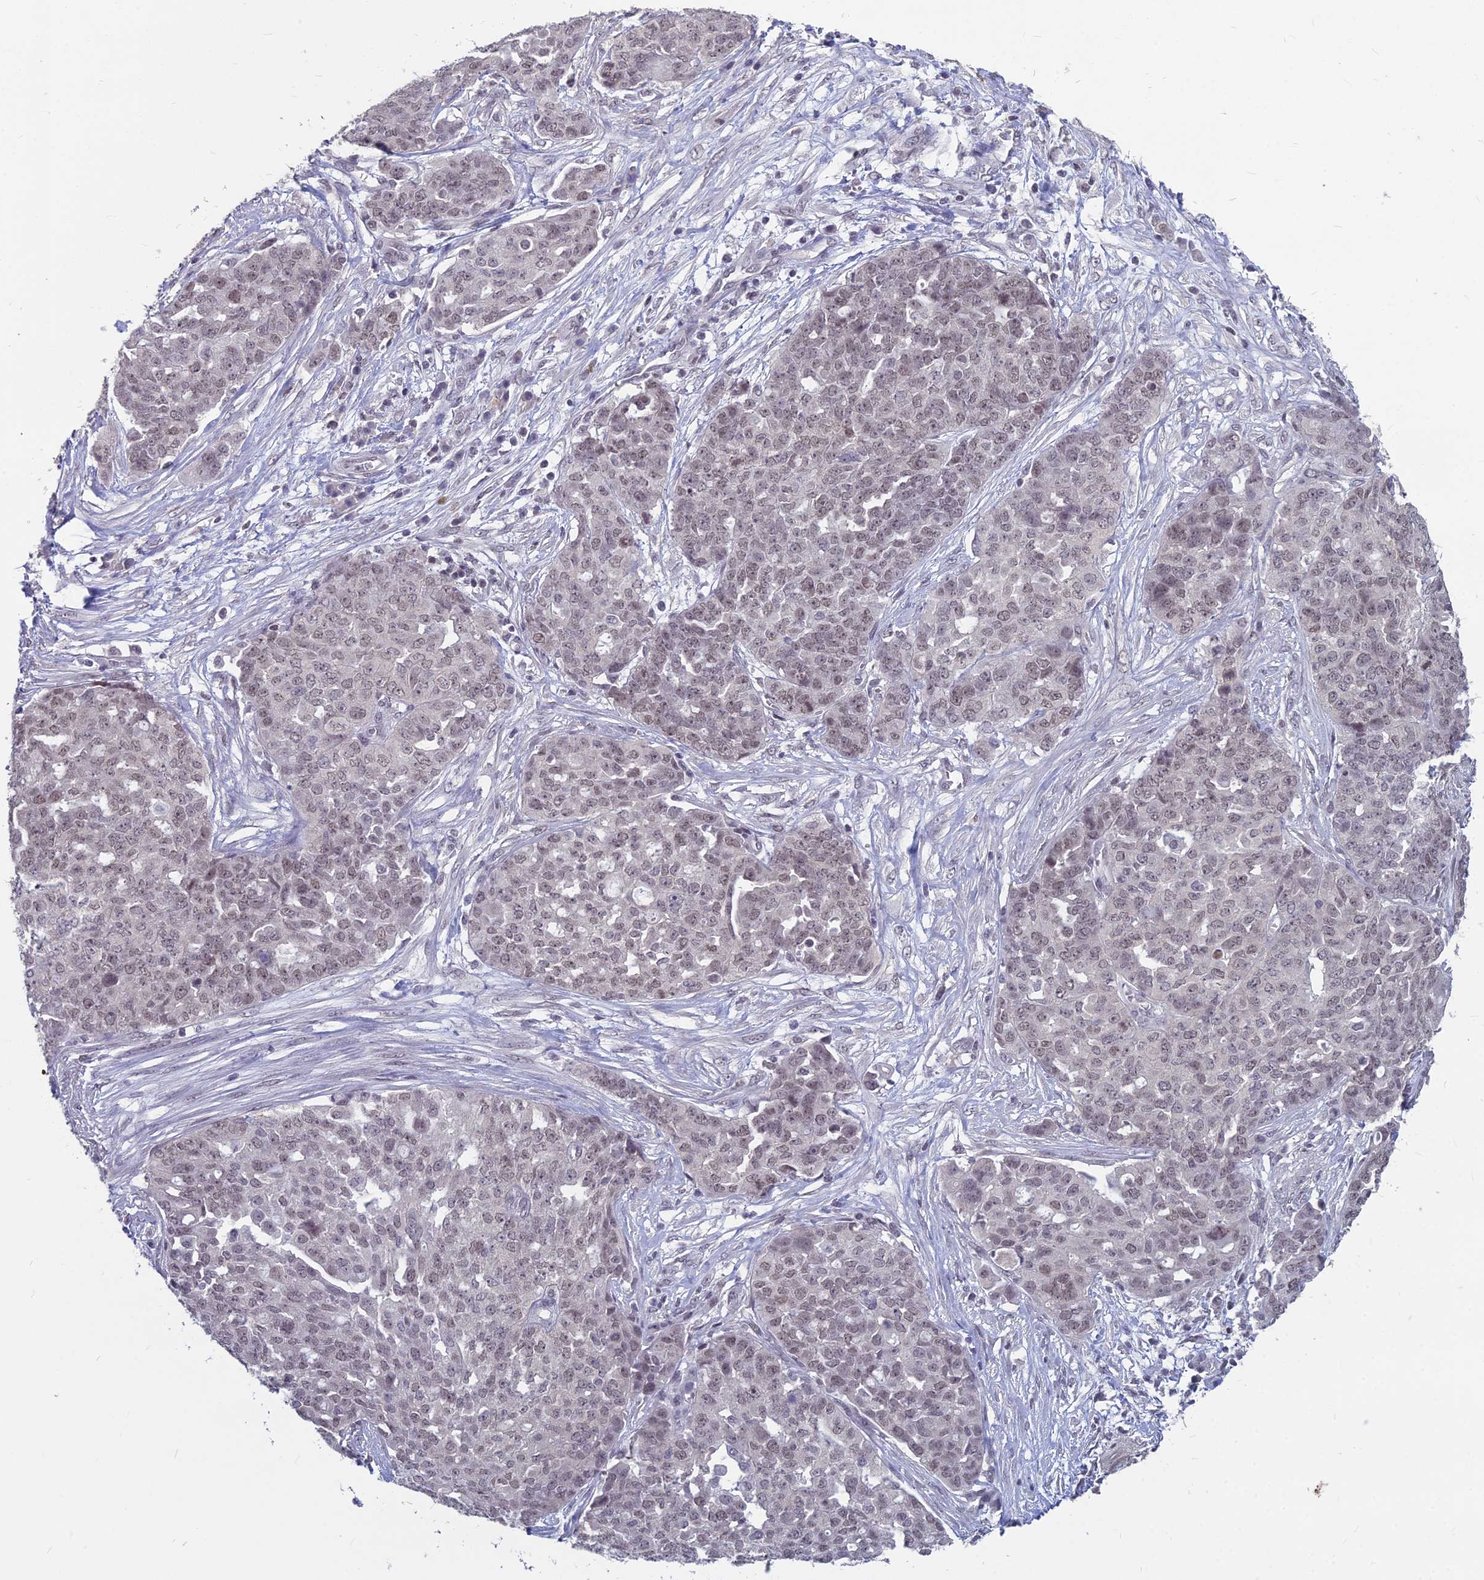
{"staining": {"intensity": "weak", "quantity": "25%-75%", "location": "nuclear"}, "tissue": "ovarian cancer", "cell_type": "Tumor cells", "image_type": "cancer", "snomed": [{"axis": "morphology", "description": "Cystadenocarcinoma, serous, NOS"}, {"axis": "topography", "description": "Soft tissue"}, {"axis": "topography", "description": "Ovary"}], "caption": "Serous cystadenocarcinoma (ovarian) was stained to show a protein in brown. There is low levels of weak nuclear expression in approximately 25%-75% of tumor cells.", "gene": "KAT7", "patient": {"sex": "female", "age": 57}}